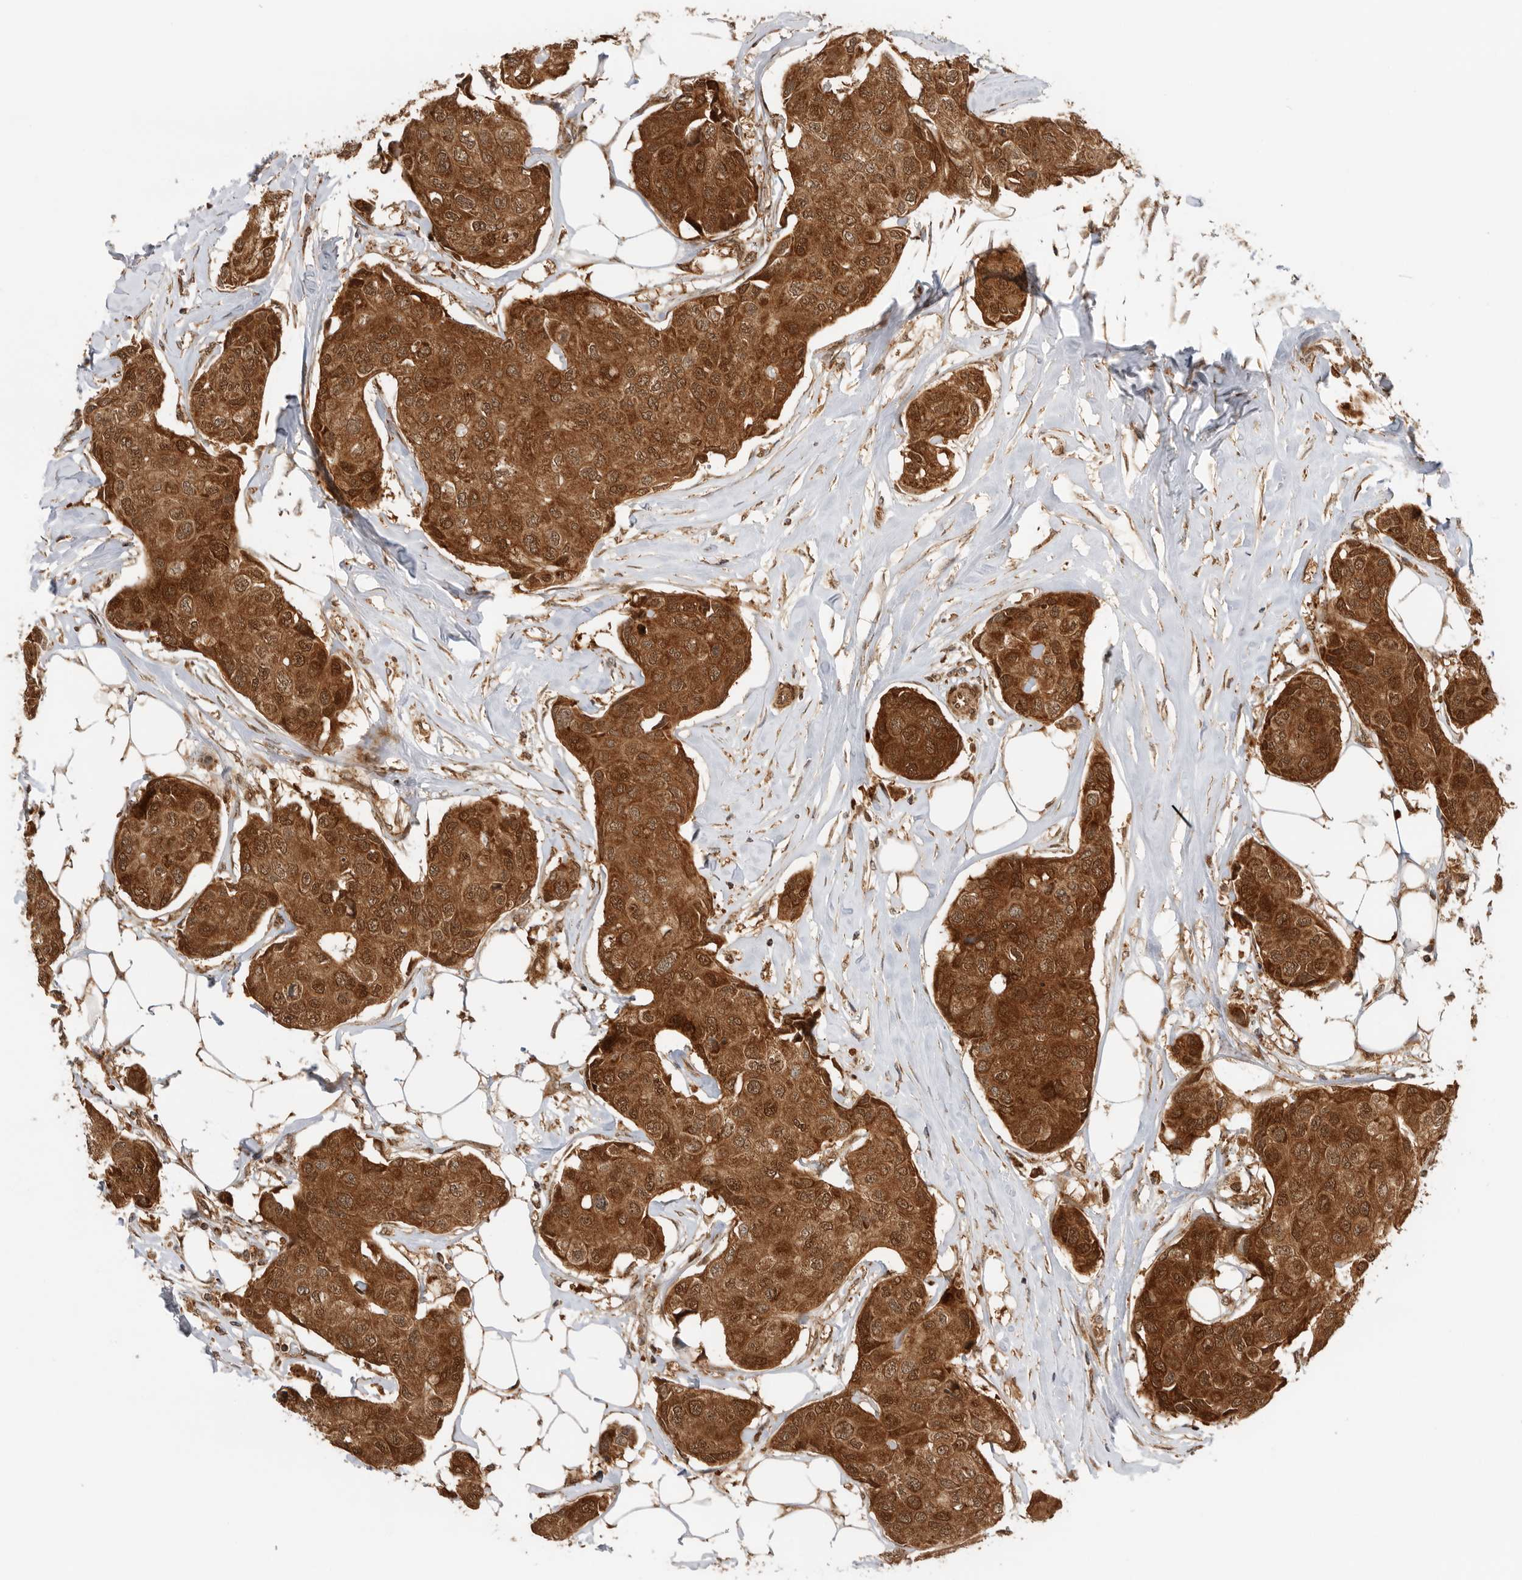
{"staining": {"intensity": "strong", "quantity": ">75%", "location": "cytoplasmic/membranous,nuclear"}, "tissue": "breast cancer", "cell_type": "Tumor cells", "image_type": "cancer", "snomed": [{"axis": "morphology", "description": "Duct carcinoma"}, {"axis": "topography", "description": "Breast"}], "caption": "This is a photomicrograph of immunohistochemistry (IHC) staining of invasive ductal carcinoma (breast), which shows strong staining in the cytoplasmic/membranous and nuclear of tumor cells.", "gene": "DCAF8", "patient": {"sex": "female", "age": 80}}